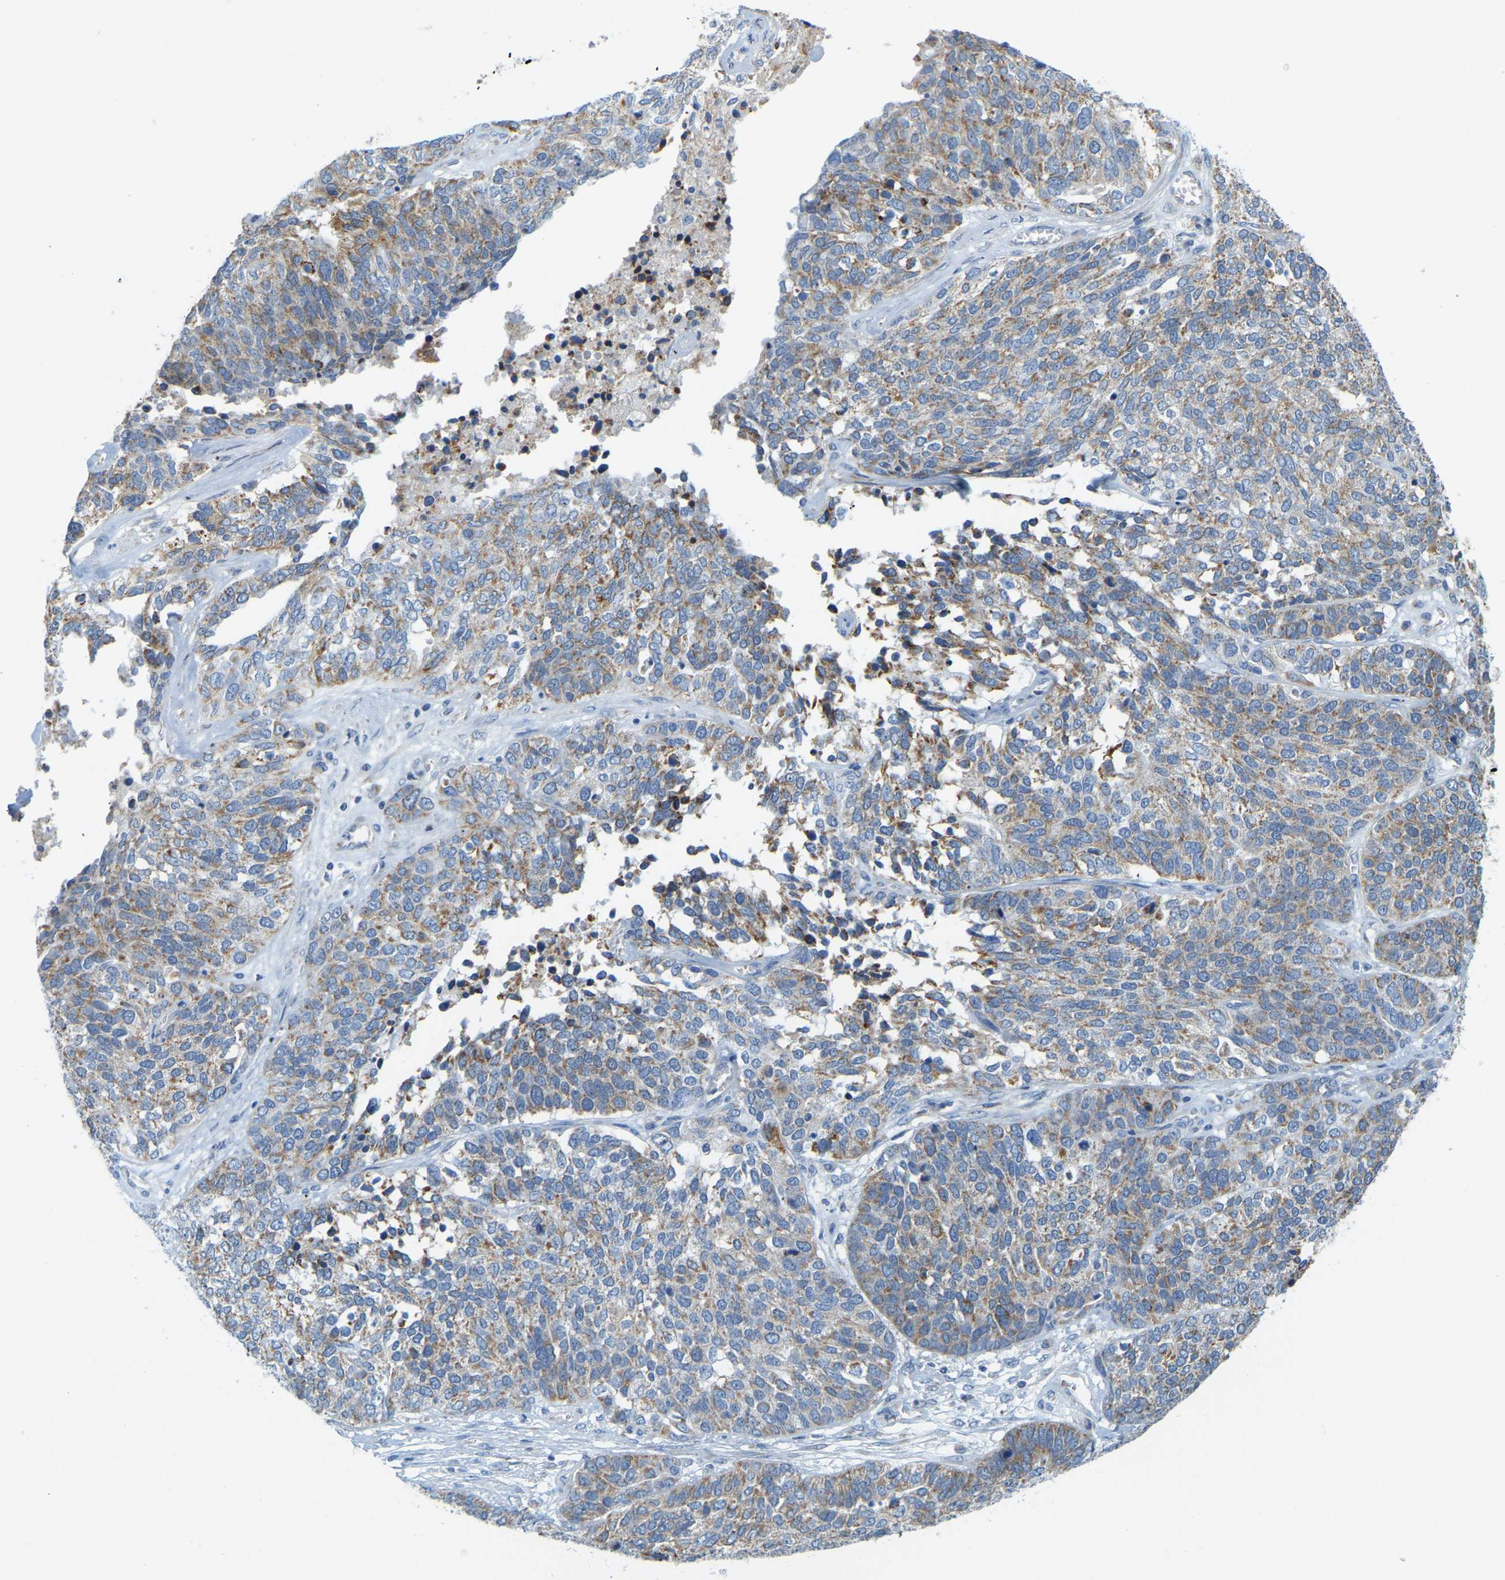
{"staining": {"intensity": "weak", "quantity": "25%-75%", "location": "cytoplasmic/membranous"}, "tissue": "ovarian cancer", "cell_type": "Tumor cells", "image_type": "cancer", "snomed": [{"axis": "morphology", "description": "Cystadenocarcinoma, serous, NOS"}, {"axis": "topography", "description": "Ovary"}], "caption": "IHC histopathology image of neoplastic tissue: human ovarian serous cystadenocarcinoma stained using immunohistochemistry shows low levels of weak protein expression localized specifically in the cytoplasmic/membranous of tumor cells, appearing as a cytoplasmic/membranous brown color.", "gene": "GDA", "patient": {"sex": "female", "age": 44}}